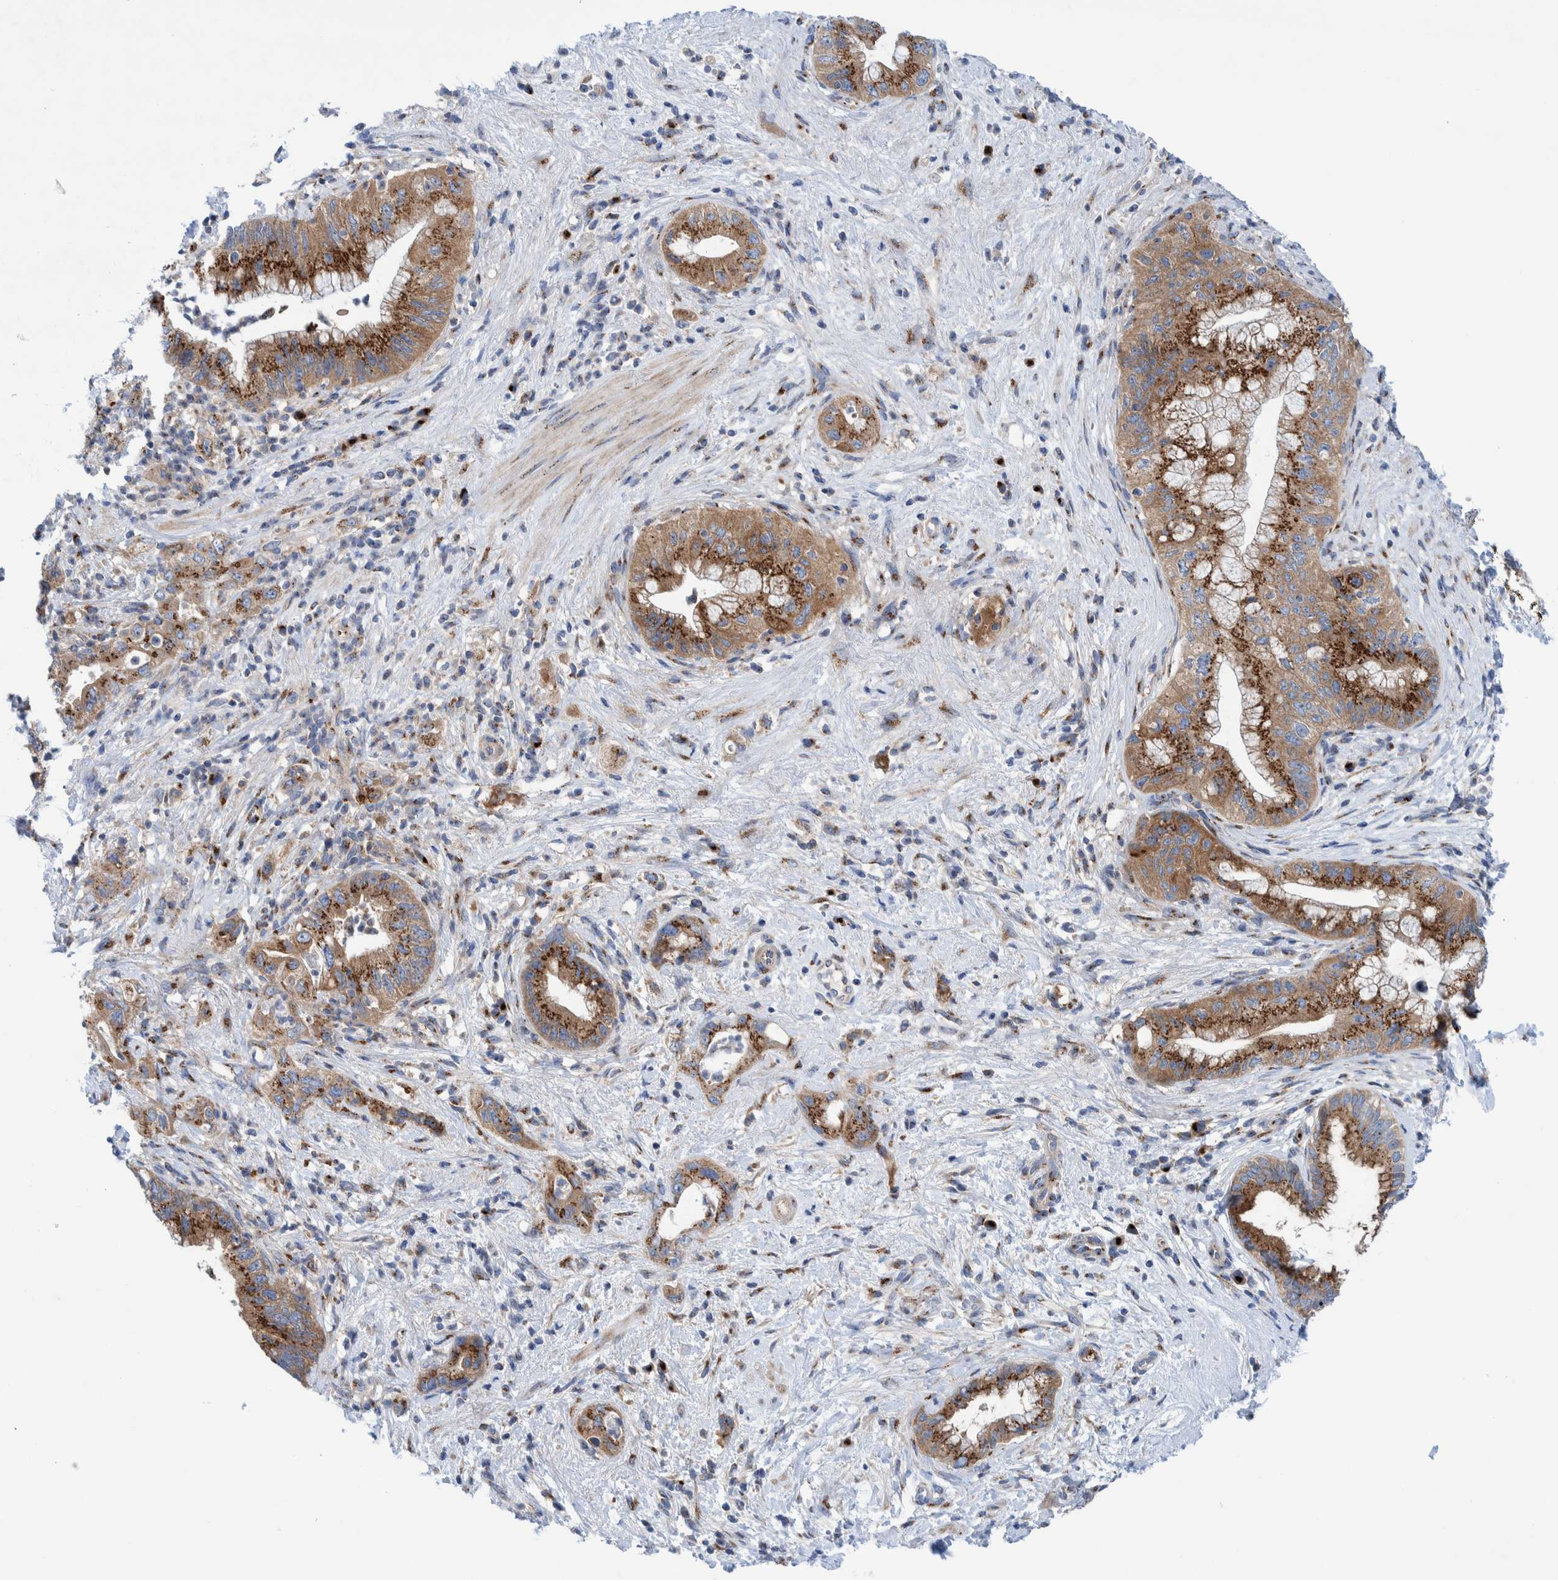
{"staining": {"intensity": "moderate", "quantity": ">75%", "location": "cytoplasmic/membranous"}, "tissue": "pancreatic cancer", "cell_type": "Tumor cells", "image_type": "cancer", "snomed": [{"axis": "morphology", "description": "Adenocarcinoma, NOS"}, {"axis": "topography", "description": "Pancreas"}], "caption": "Pancreatic cancer stained with a brown dye shows moderate cytoplasmic/membranous positive expression in about >75% of tumor cells.", "gene": "TRIM58", "patient": {"sex": "female", "age": 73}}